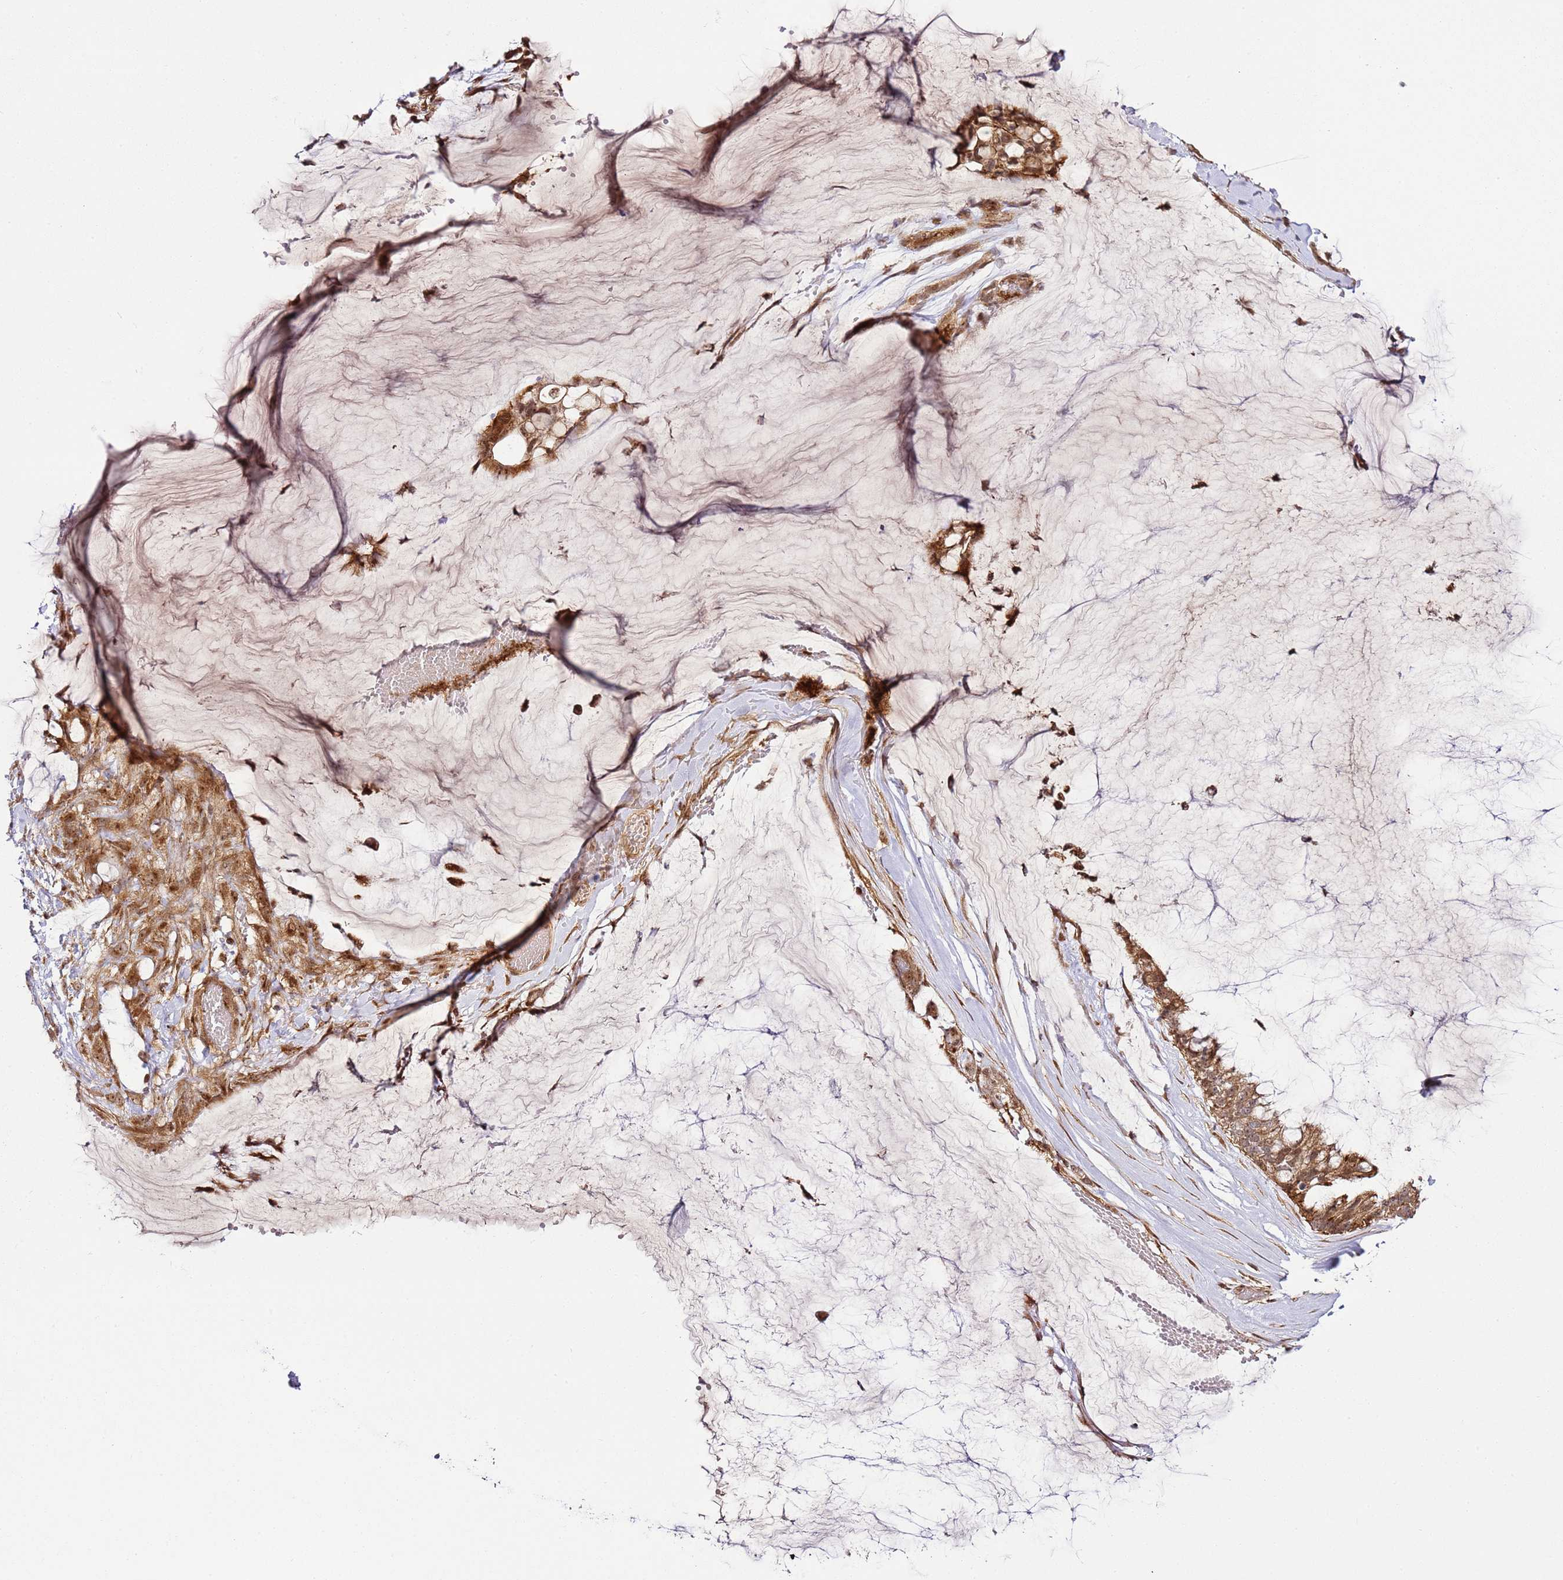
{"staining": {"intensity": "moderate", "quantity": ">75%", "location": "cytoplasmic/membranous"}, "tissue": "ovarian cancer", "cell_type": "Tumor cells", "image_type": "cancer", "snomed": [{"axis": "morphology", "description": "Cystadenocarcinoma, mucinous, NOS"}, {"axis": "topography", "description": "Ovary"}], "caption": "Protein positivity by IHC exhibits moderate cytoplasmic/membranous expression in about >75% of tumor cells in mucinous cystadenocarcinoma (ovarian). The staining was performed using DAB, with brown indicating positive protein expression. Nuclei are stained blue with hematoxylin.", "gene": "RASA3", "patient": {"sex": "female", "age": 39}}